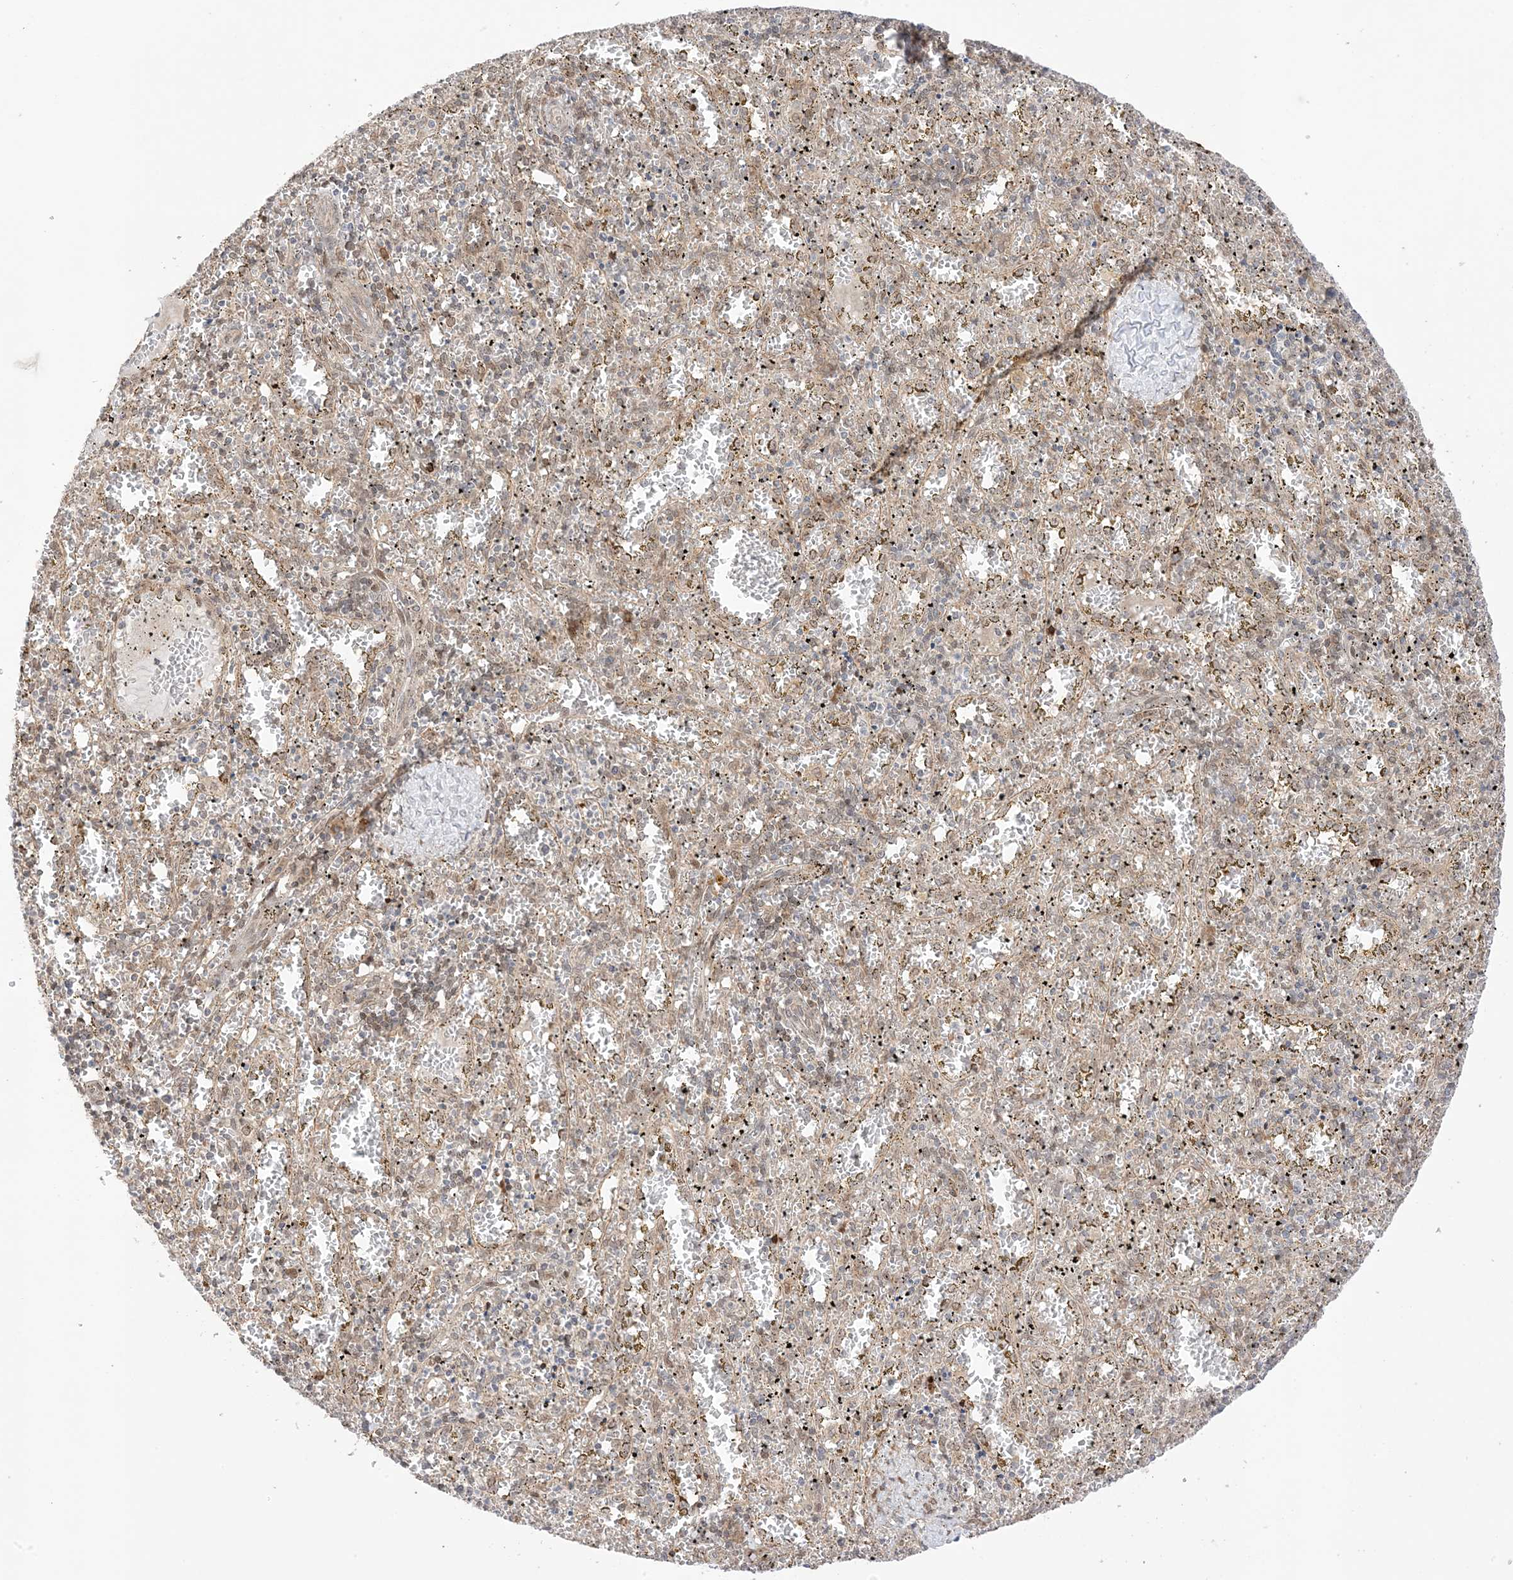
{"staining": {"intensity": "weak", "quantity": "<25%", "location": "nuclear"}, "tissue": "spleen", "cell_type": "Cells in red pulp", "image_type": "normal", "snomed": [{"axis": "morphology", "description": "Normal tissue, NOS"}, {"axis": "topography", "description": "Spleen"}], "caption": "High power microscopy micrograph of an immunohistochemistry micrograph of unremarkable spleen, revealing no significant positivity in cells in red pulp. The staining was performed using DAB (3,3'-diaminobenzidine) to visualize the protein expression in brown, while the nuclei were stained in blue with hematoxylin (Magnification: 20x).", "gene": "UBE2E2", "patient": {"sex": "male", "age": 11}}